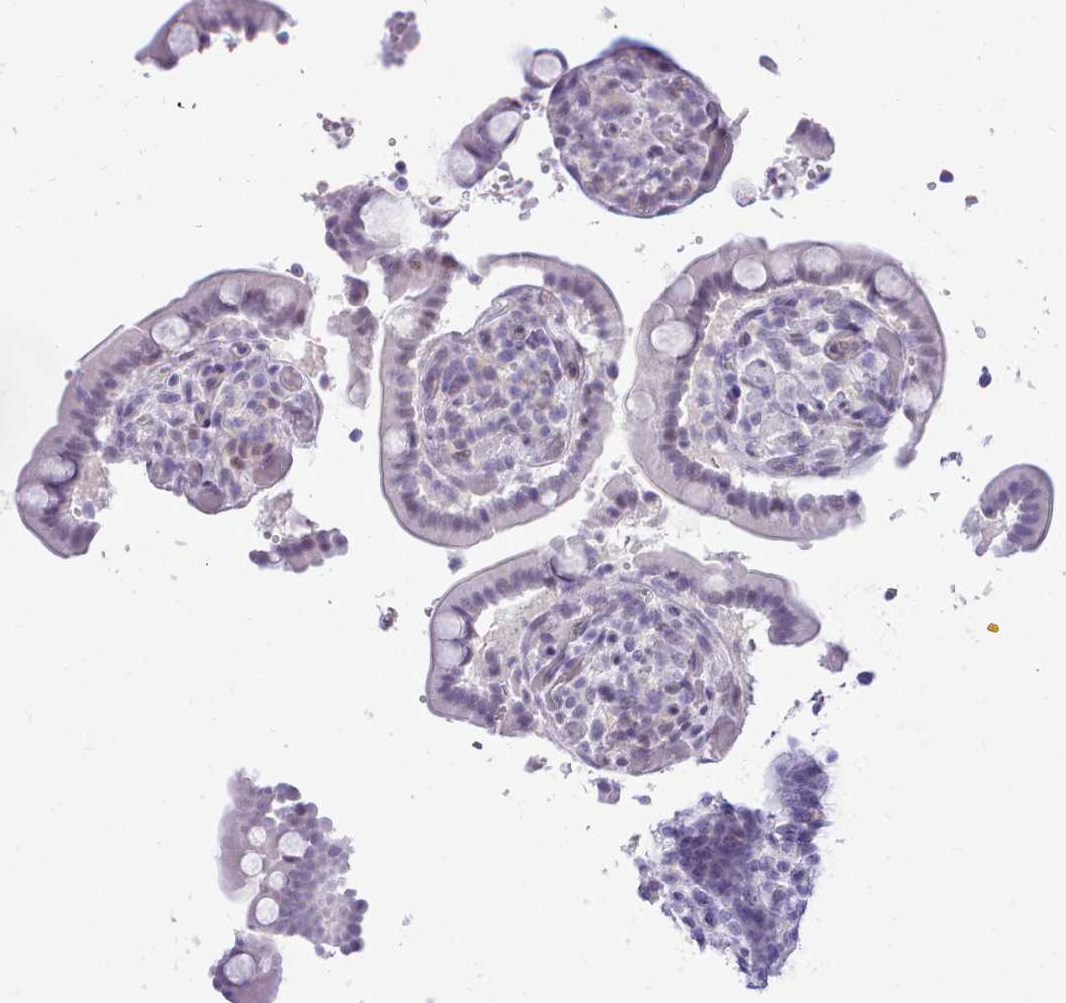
{"staining": {"intensity": "negative", "quantity": "none", "location": "none"}, "tissue": "colon", "cell_type": "Endothelial cells", "image_type": "normal", "snomed": [{"axis": "morphology", "description": "Normal tissue, NOS"}, {"axis": "topography", "description": "Smooth muscle"}, {"axis": "topography", "description": "Colon"}], "caption": "The micrograph displays no staining of endothelial cells in unremarkable colon.", "gene": "LRRC37A2", "patient": {"sex": "male", "age": 73}}